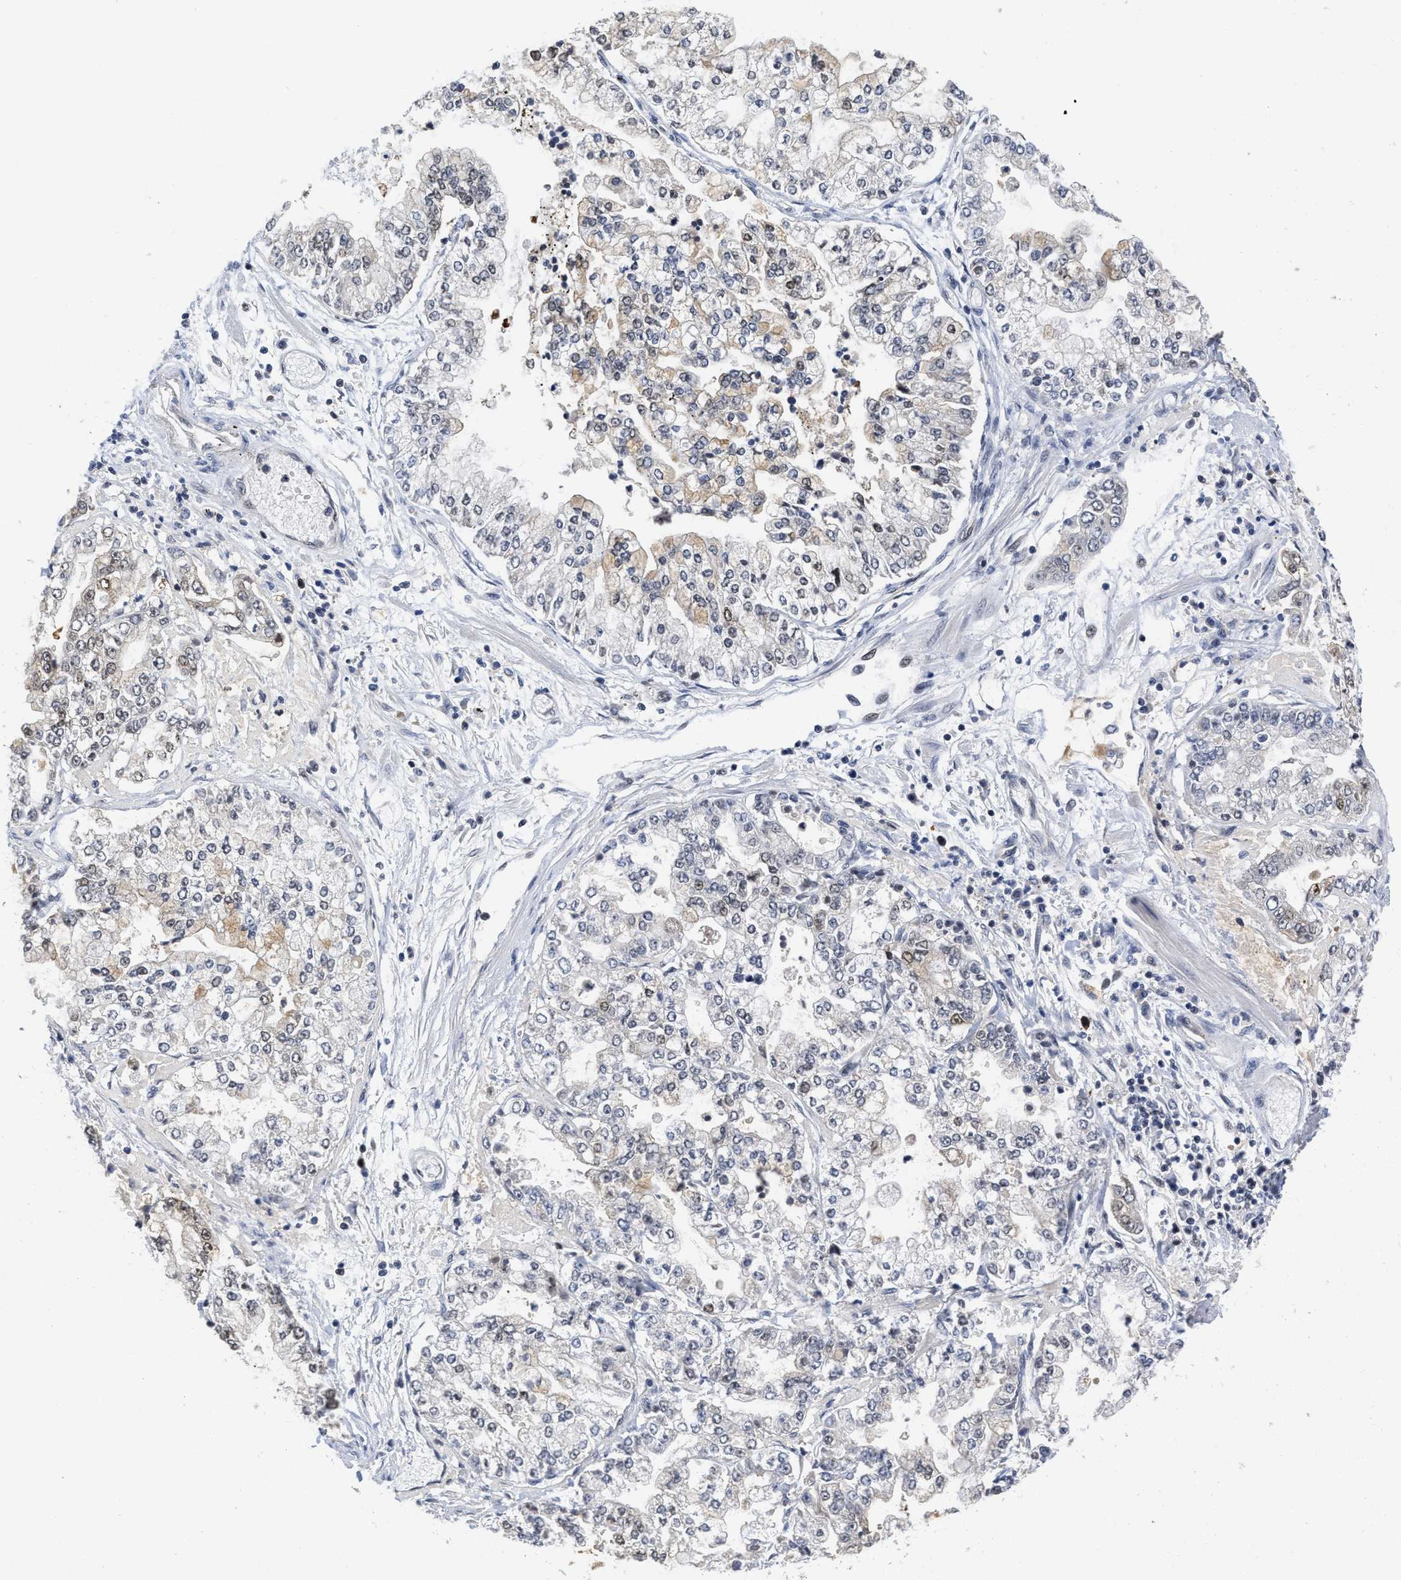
{"staining": {"intensity": "weak", "quantity": "<25%", "location": "cytoplasmic/membranous"}, "tissue": "stomach cancer", "cell_type": "Tumor cells", "image_type": "cancer", "snomed": [{"axis": "morphology", "description": "Adenocarcinoma, NOS"}, {"axis": "topography", "description": "Stomach"}], "caption": "Stomach cancer stained for a protein using immunohistochemistry displays no staining tumor cells.", "gene": "HIF1A", "patient": {"sex": "male", "age": 76}}